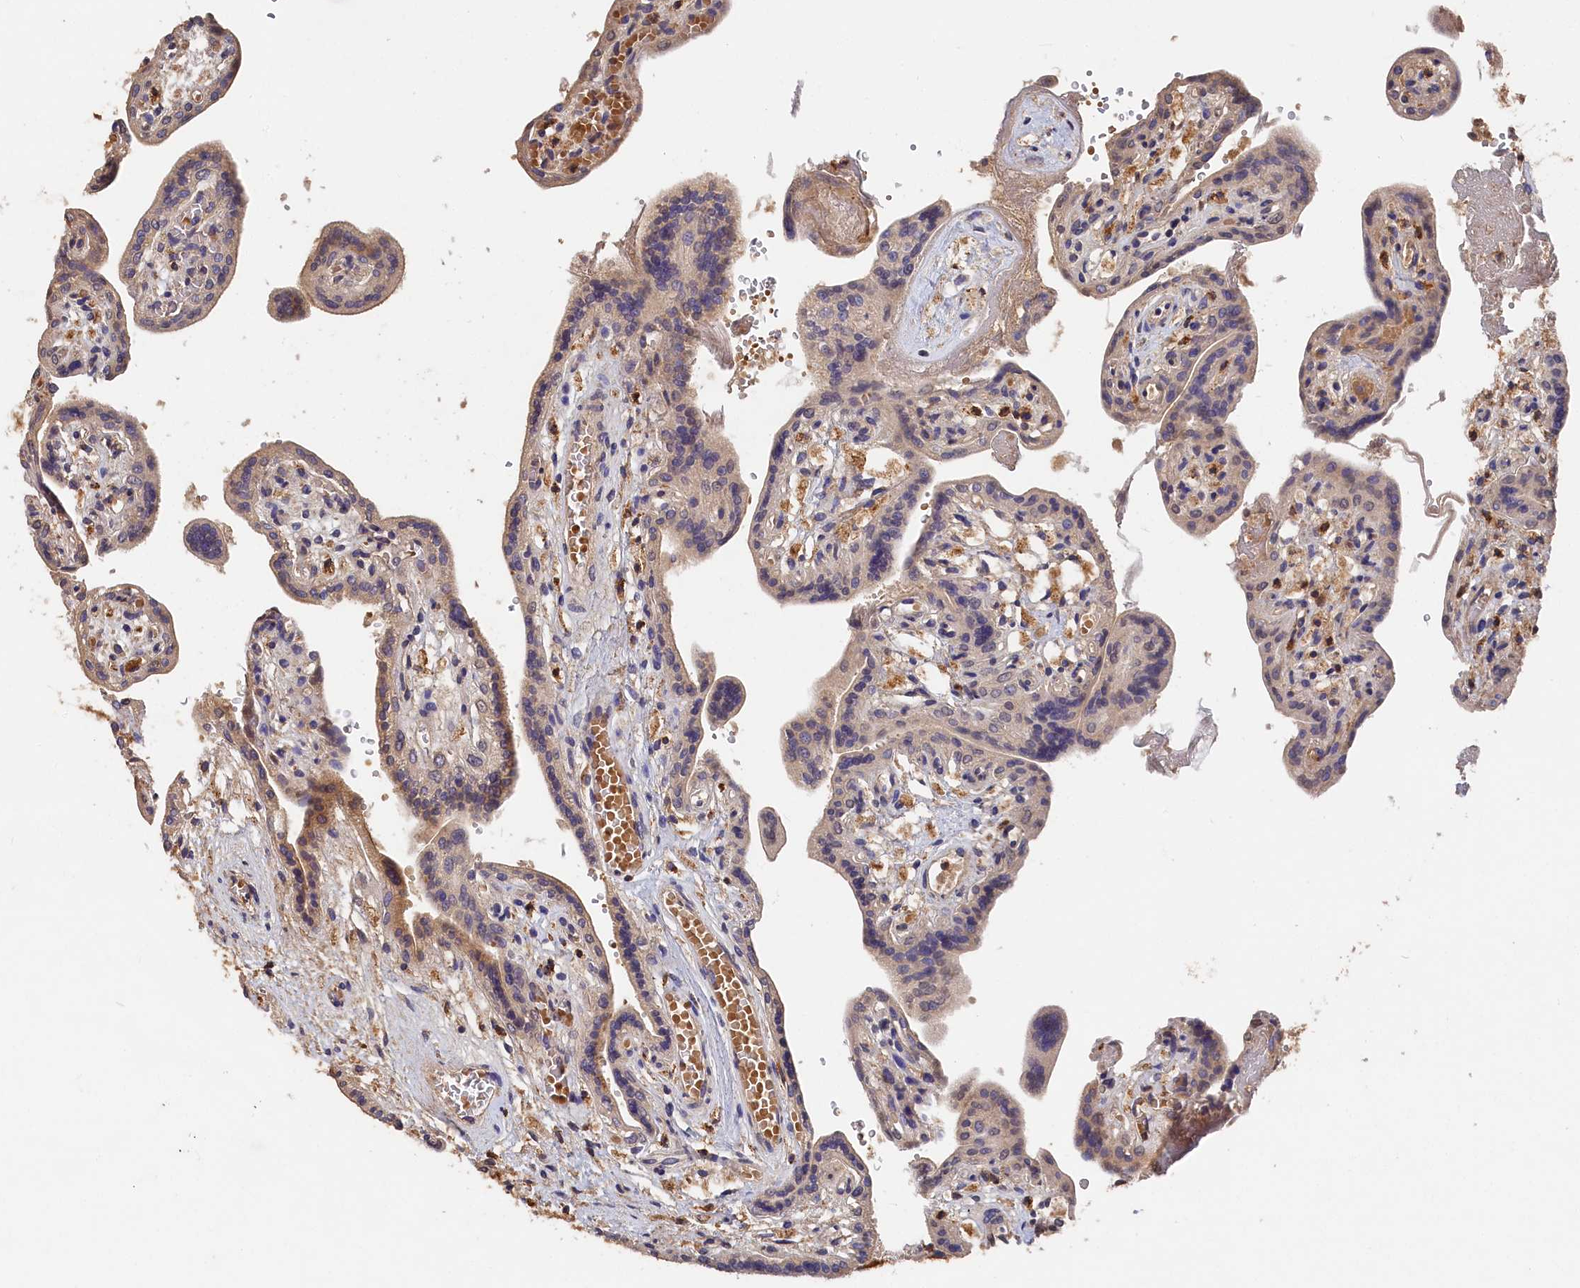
{"staining": {"intensity": "strong", "quantity": "25%-75%", "location": "cytoplasmic/membranous"}, "tissue": "placenta", "cell_type": "Trophoblastic cells", "image_type": "normal", "snomed": [{"axis": "morphology", "description": "Normal tissue, NOS"}, {"axis": "topography", "description": "Placenta"}], "caption": "Placenta stained with a brown dye reveals strong cytoplasmic/membranous positive staining in about 25%-75% of trophoblastic cells.", "gene": "DHRS11", "patient": {"sex": "female", "age": 37}}